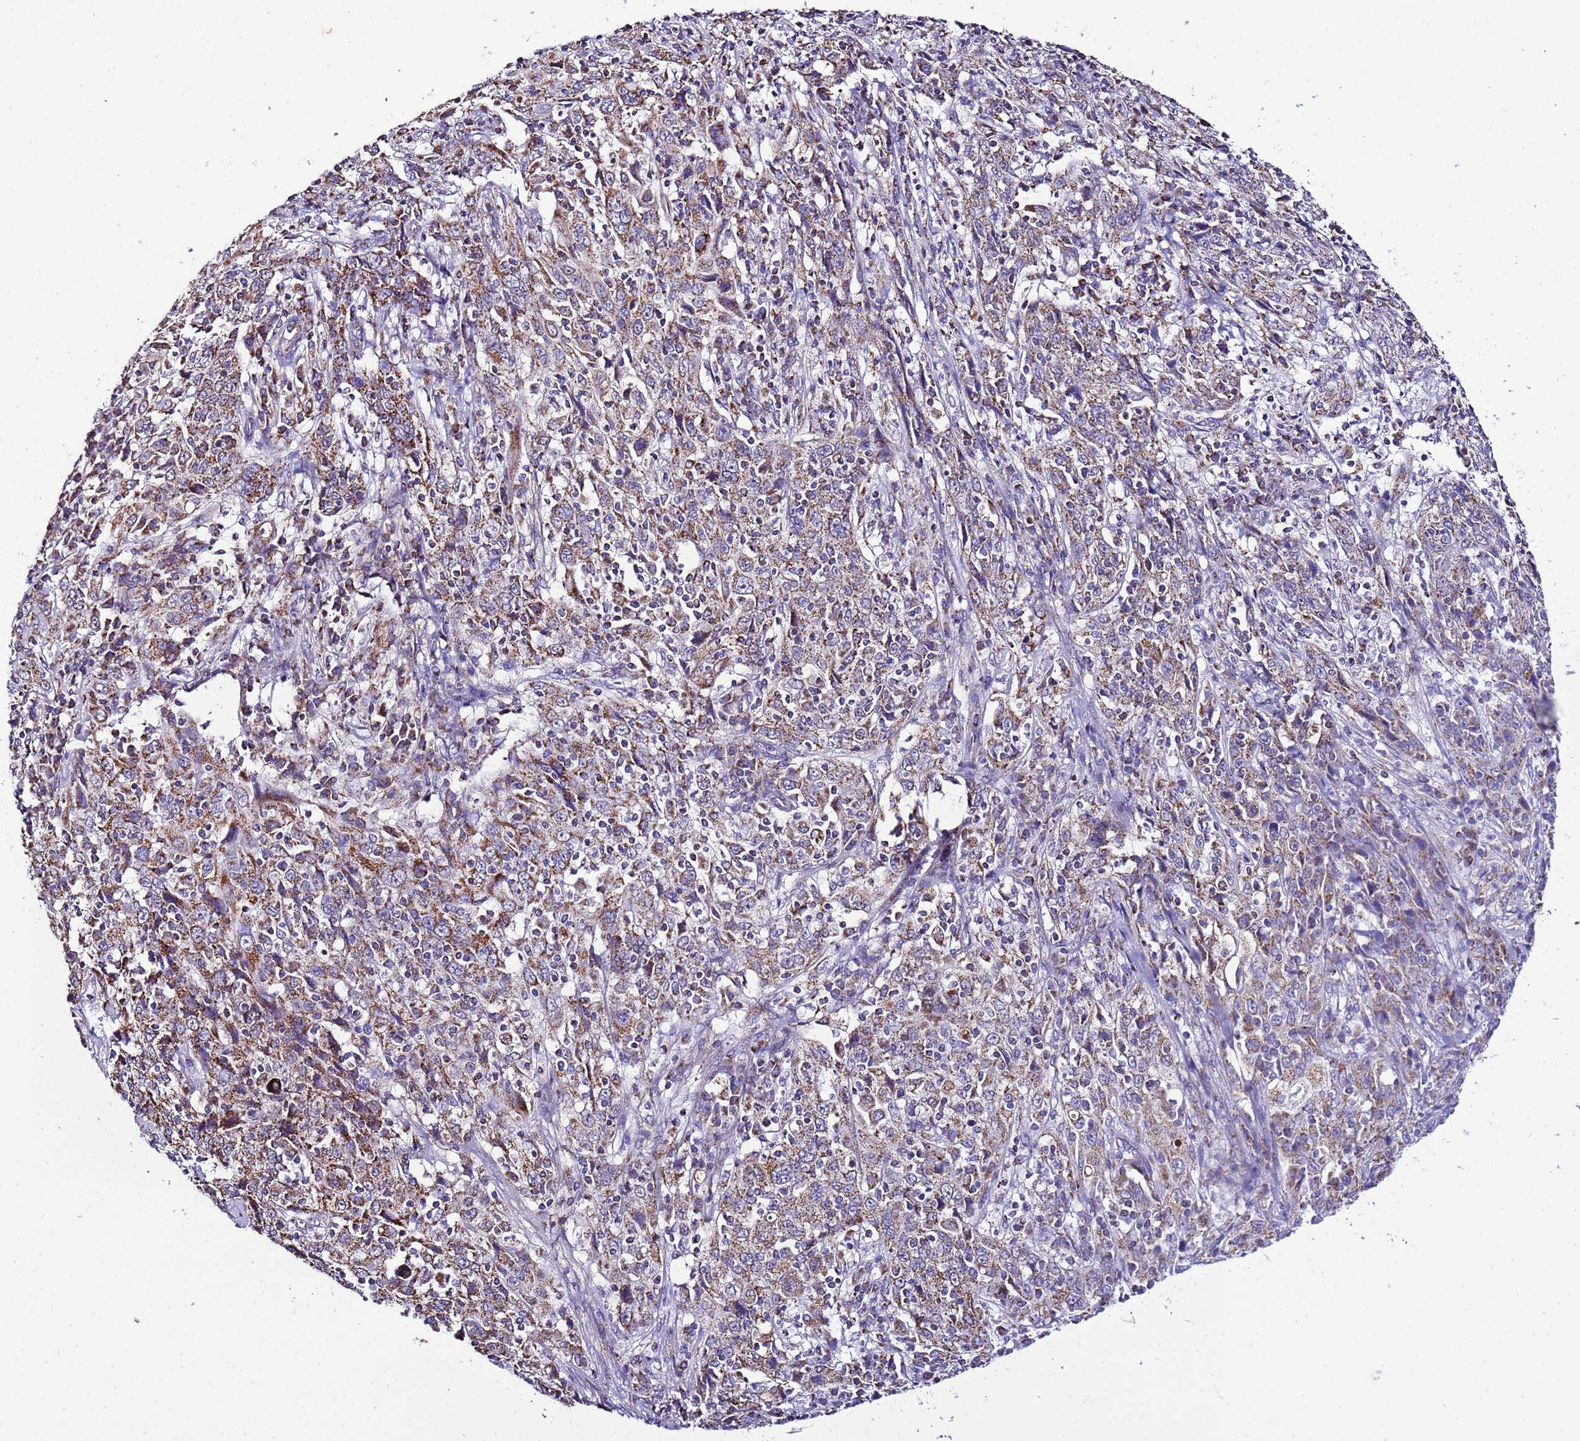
{"staining": {"intensity": "moderate", "quantity": ">75%", "location": "cytoplasmic/membranous"}, "tissue": "cervical cancer", "cell_type": "Tumor cells", "image_type": "cancer", "snomed": [{"axis": "morphology", "description": "Squamous cell carcinoma, NOS"}, {"axis": "topography", "description": "Cervix"}], "caption": "Protein staining reveals moderate cytoplasmic/membranous positivity in about >75% of tumor cells in cervical cancer.", "gene": "RNF165", "patient": {"sex": "female", "age": 46}}